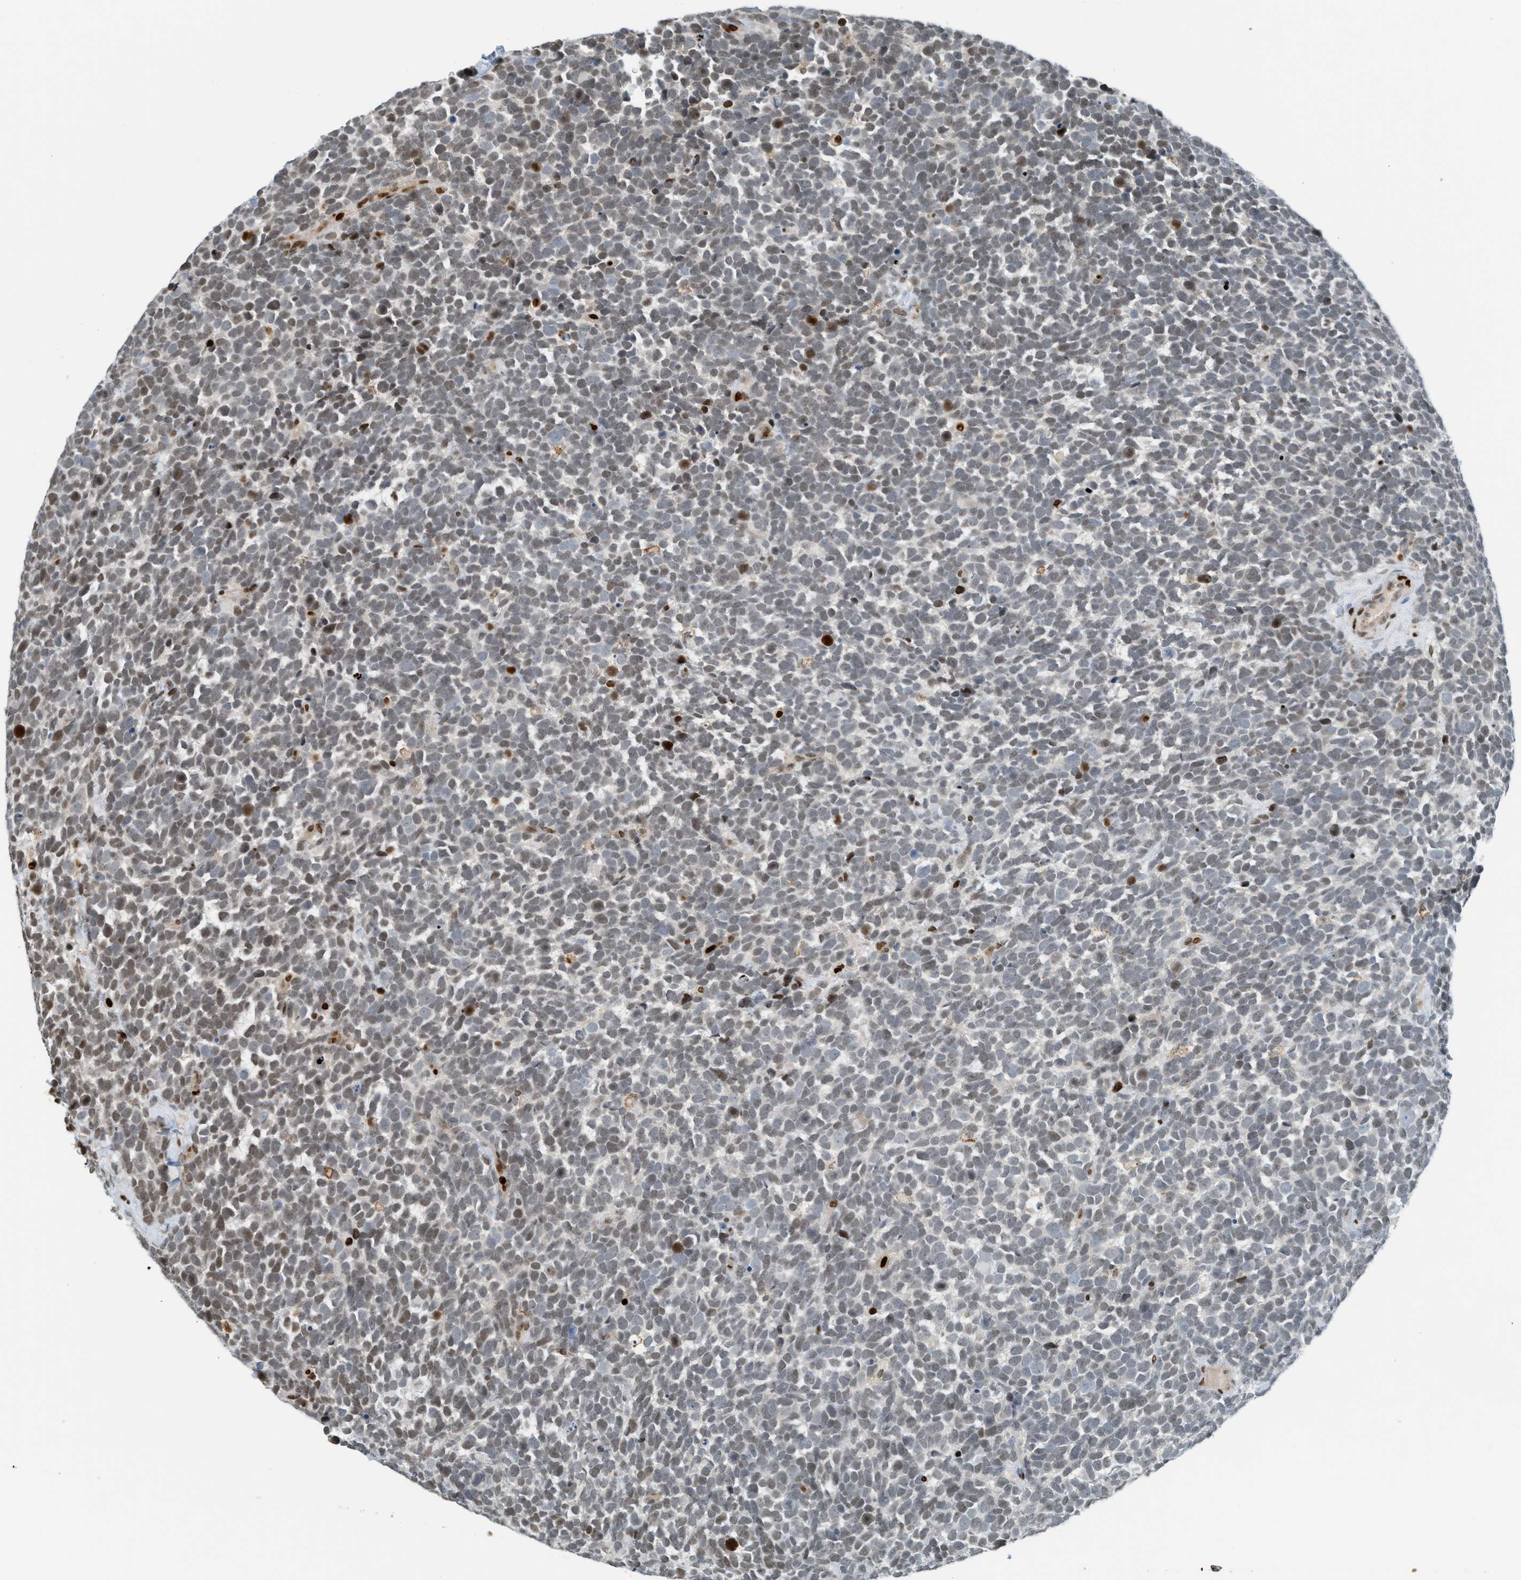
{"staining": {"intensity": "moderate", "quantity": "<25%", "location": "nuclear"}, "tissue": "urothelial cancer", "cell_type": "Tumor cells", "image_type": "cancer", "snomed": [{"axis": "morphology", "description": "Urothelial carcinoma, High grade"}, {"axis": "topography", "description": "Urinary bladder"}], "caption": "This is an image of immunohistochemistry staining of urothelial carcinoma (high-grade), which shows moderate expression in the nuclear of tumor cells.", "gene": "SH3D19", "patient": {"sex": "female", "age": 82}}